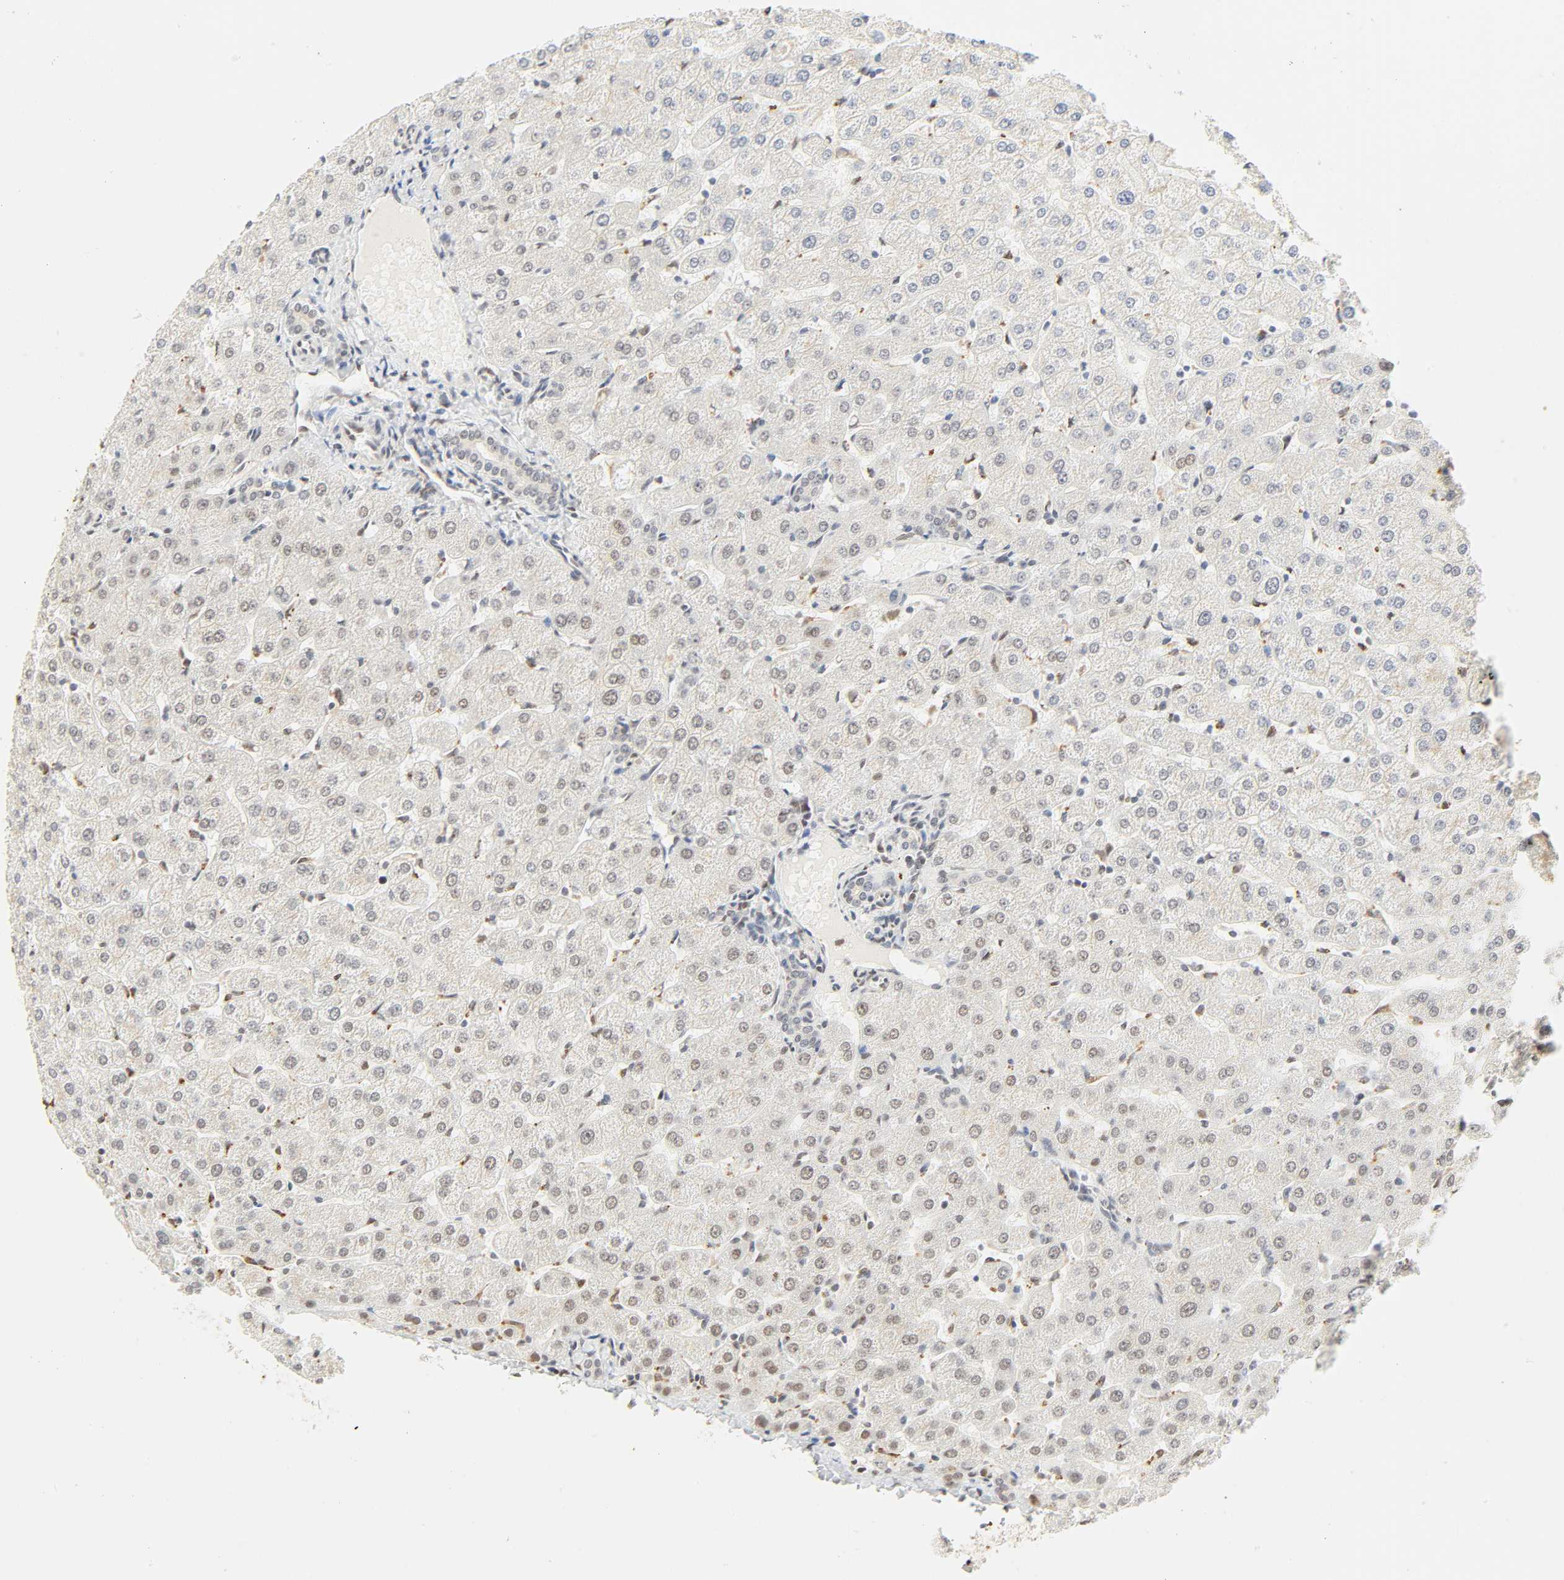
{"staining": {"intensity": "negative", "quantity": "none", "location": "none"}, "tissue": "liver", "cell_type": "Cholangiocytes", "image_type": "normal", "snomed": [{"axis": "morphology", "description": "Normal tissue, NOS"}, {"axis": "morphology", "description": "Fibrosis, NOS"}, {"axis": "topography", "description": "Liver"}], "caption": "DAB (3,3'-diaminobenzidine) immunohistochemical staining of normal liver reveals no significant staining in cholangiocytes. (DAB (3,3'-diaminobenzidine) IHC visualized using brightfield microscopy, high magnification).", "gene": "DAZAP1", "patient": {"sex": "female", "age": 29}}